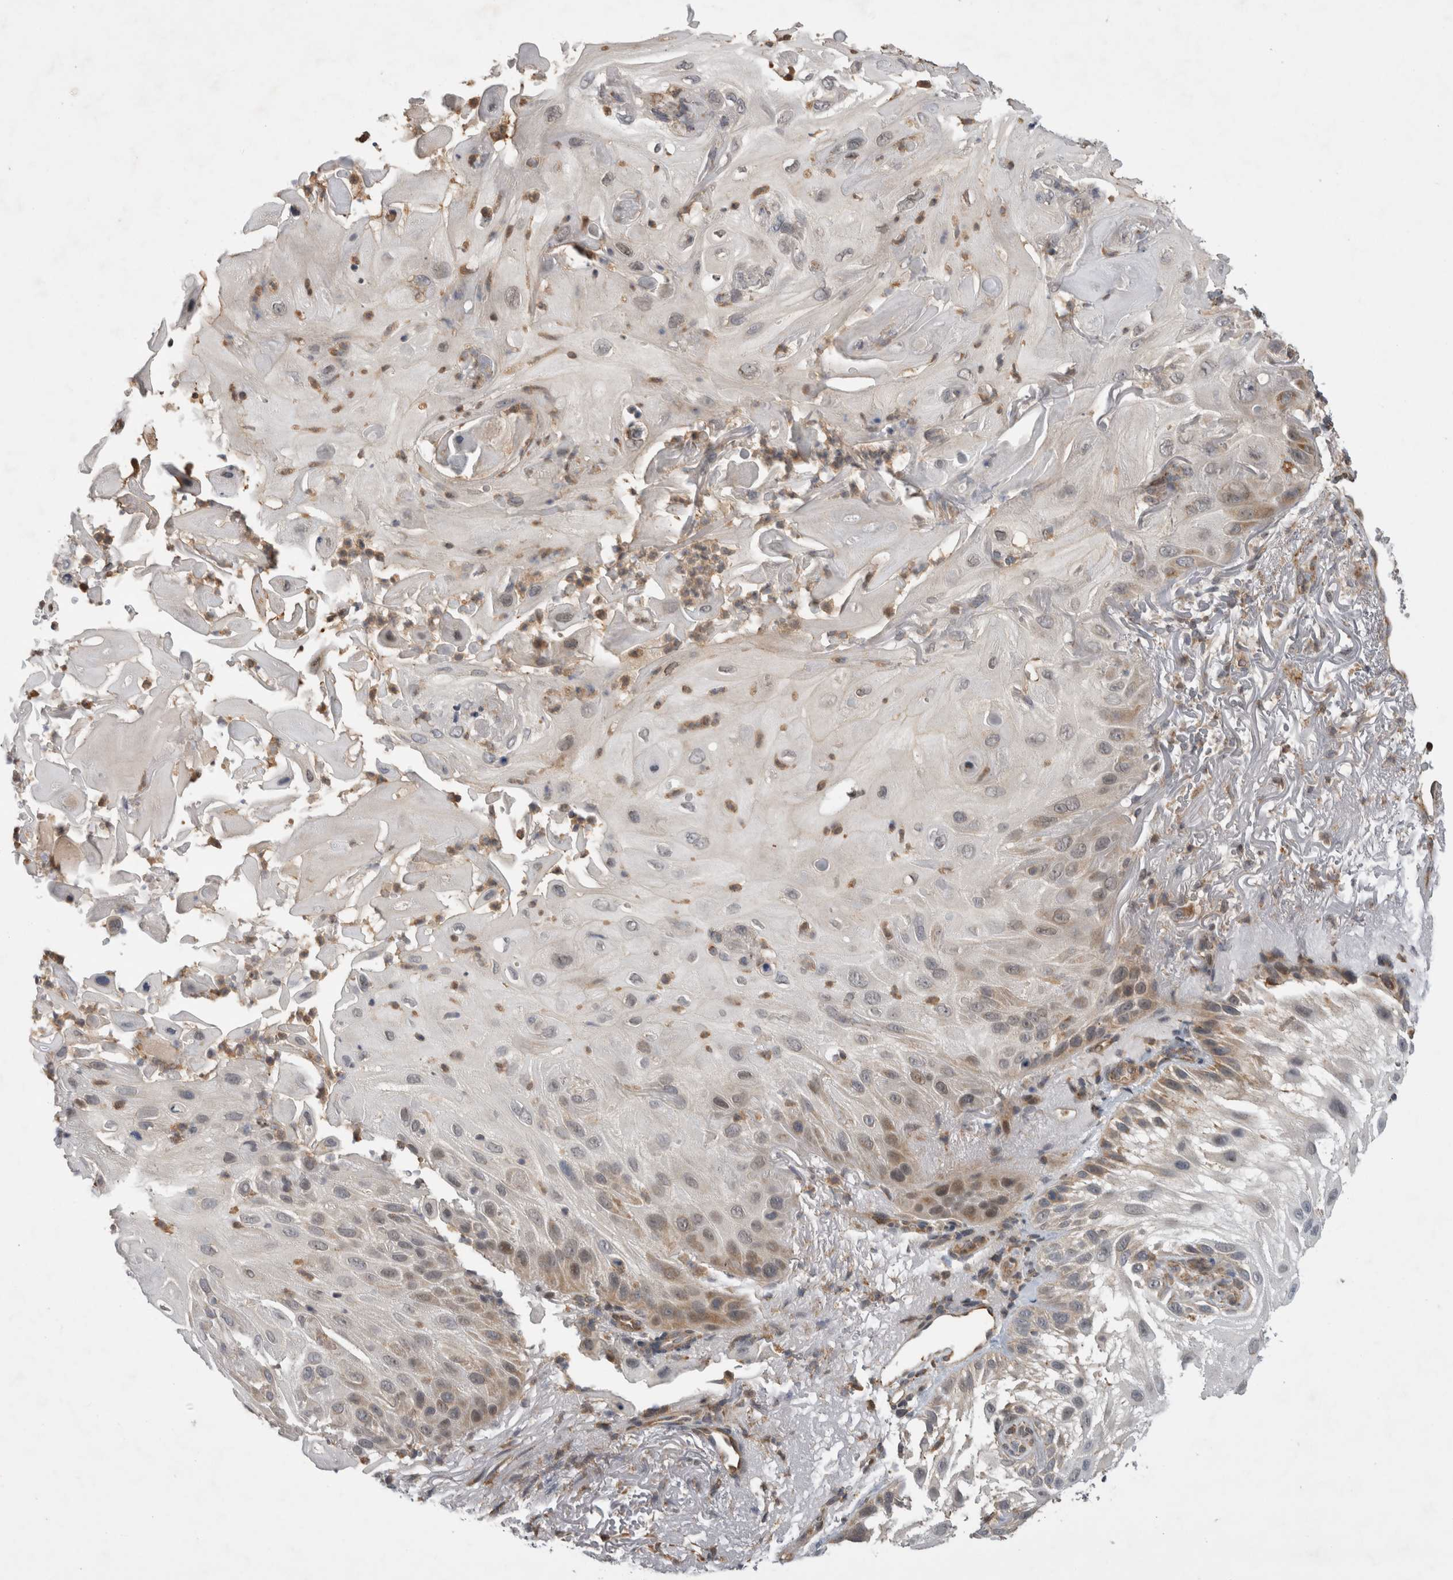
{"staining": {"intensity": "weak", "quantity": "25%-75%", "location": "cytoplasmic/membranous"}, "tissue": "skin cancer", "cell_type": "Tumor cells", "image_type": "cancer", "snomed": [{"axis": "morphology", "description": "Squamous cell carcinoma, NOS"}, {"axis": "topography", "description": "Skin"}], "caption": "The image displays a brown stain indicating the presence of a protein in the cytoplasmic/membranous of tumor cells in squamous cell carcinoma (skin).", "gene": "KCNIP1", "patient": {"sex": "female", "age": 77}}